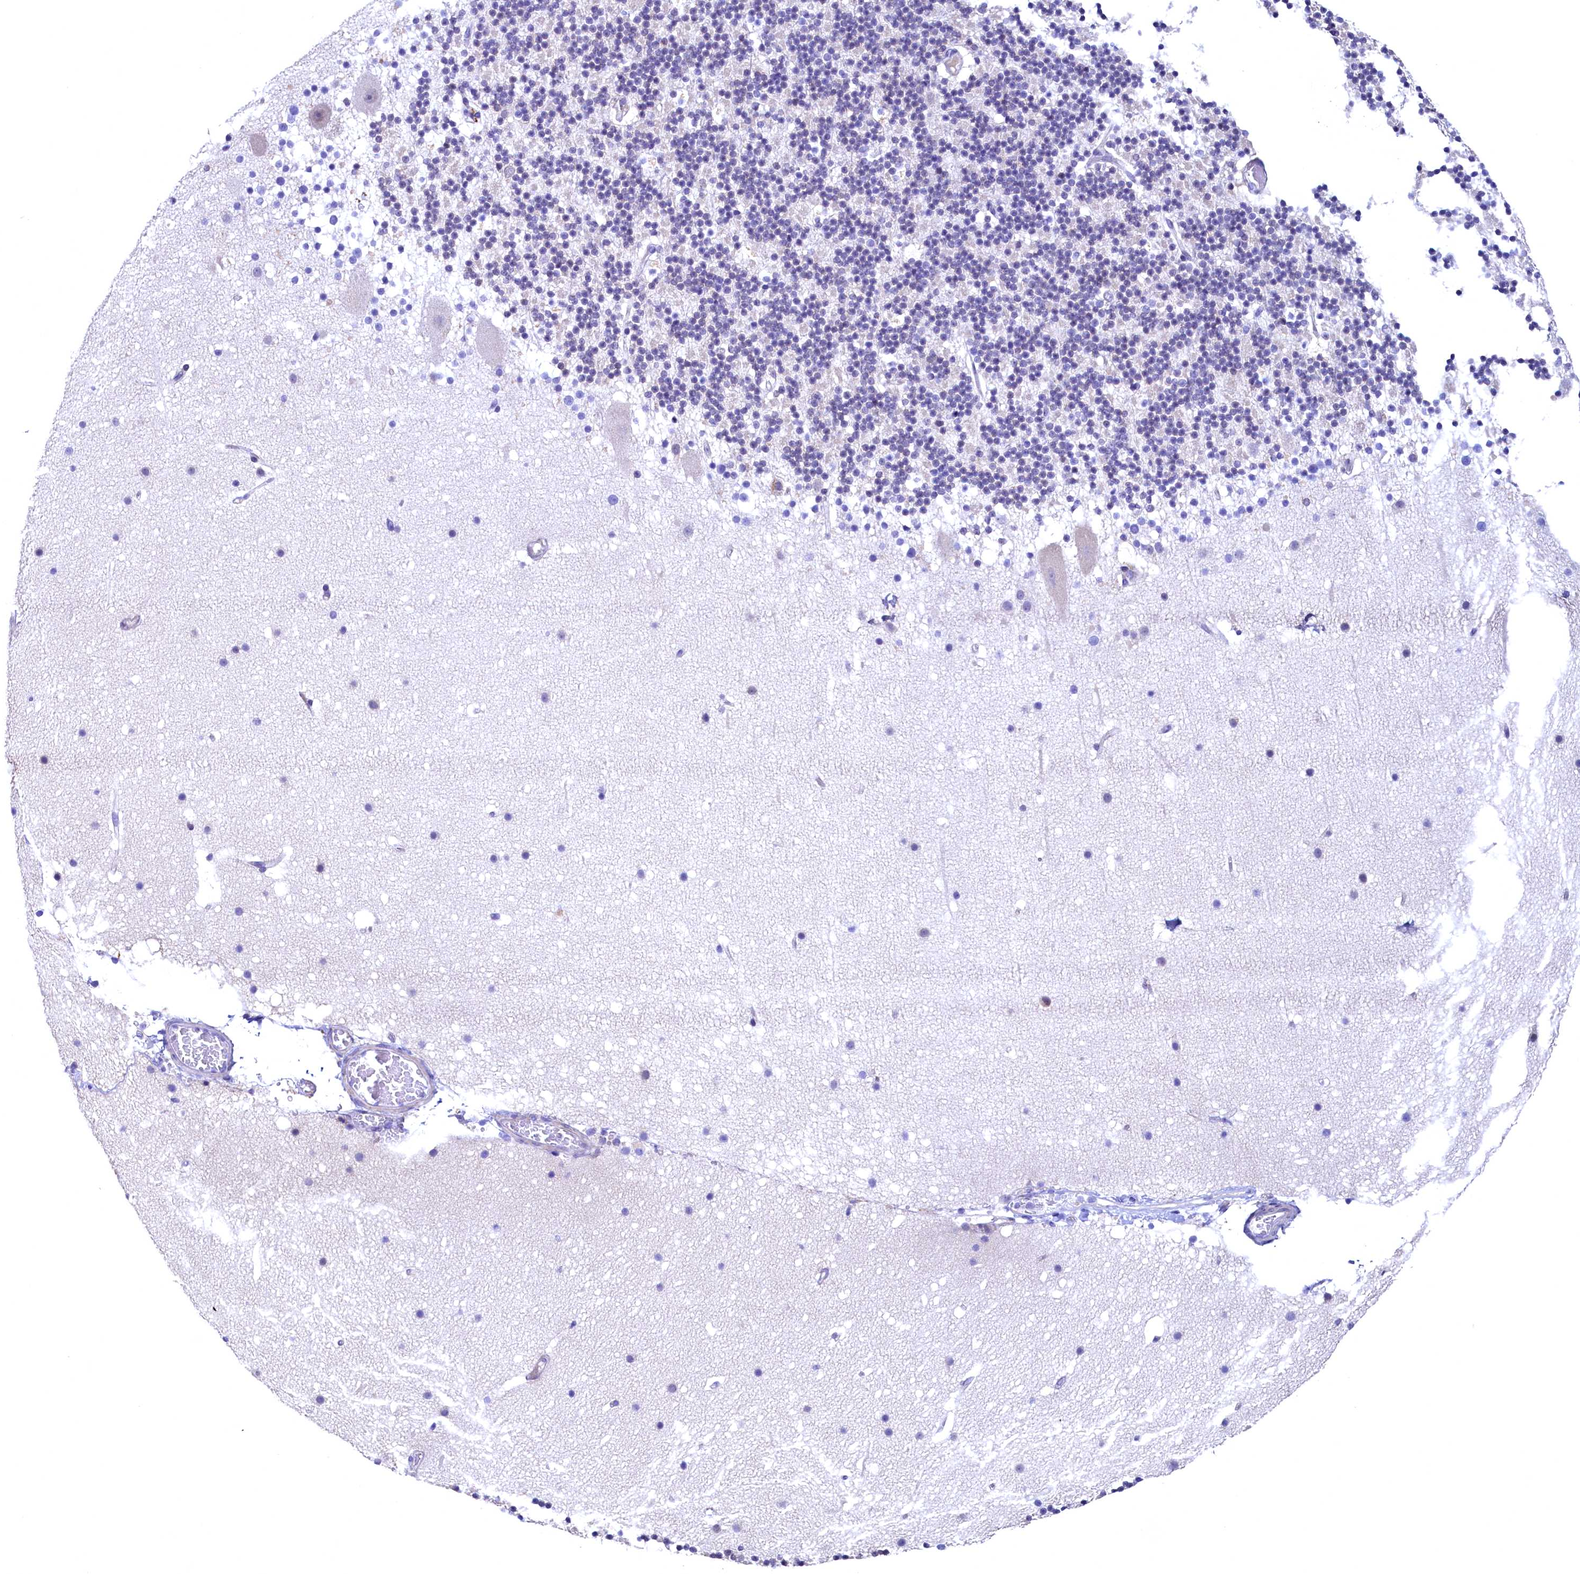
{"staining": {"intensity": "negative", "quantity": "none", "location": "none"}, "tissue": "cerebellum", "cell_type": "Cells in granular layer", "image_type": "normal", "snomed": [{"axis": "morphology", "description": "Normal tissue, NOS"}, {"axis": "topography", "description": "Cerebellum"}], "caption": "Immunohistochemistry (IHC) histopathology image of unremarkable cerebellum: cerebellum stained with DAB (3,3'-diaminobenzidine) demonstrates no significant protein positivity in cells in granular layer.", "gene": "FLYWCH2", "patient": {"sex": "male", "age": 57}}